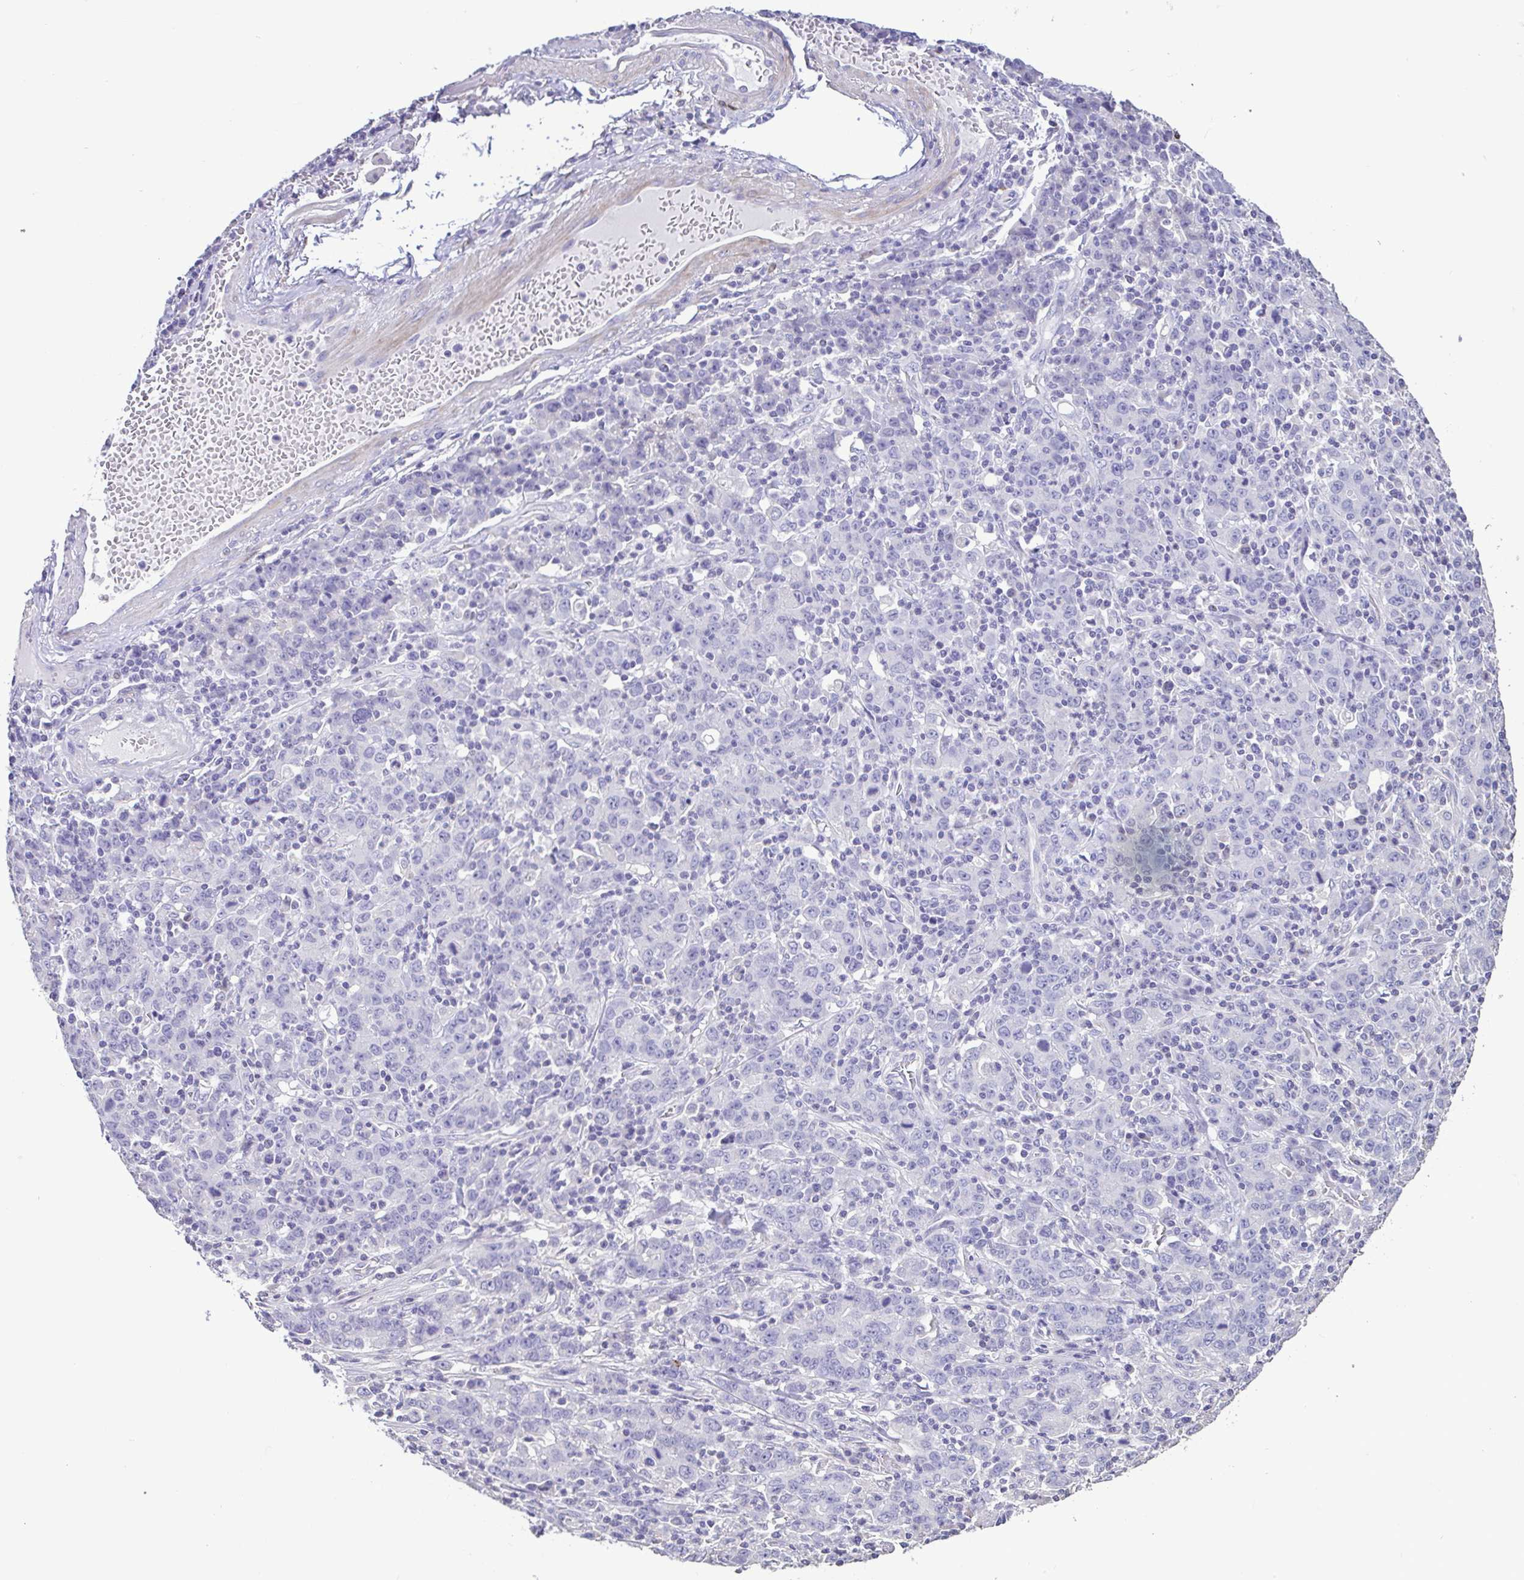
{"staining": {"intensity": "negative", "quantity": "none", "location": "none"}, "tissue": "stomach cancer", "cell_type": "Tumor cells", "image_type": "cancer", "snomed": [{"axis": "morphology", "description": "Adenocarcinoma, NOS"}, {"axis": "topography", "description": "Stomach, upper"}], "caption": "Immunohistochemical staining of human stomach cancer (adenocarcinoma) displays no significant staining in tumor cells.", "gene": "PLA2G4E", "patient": {"sex": "male", "age": 69}}